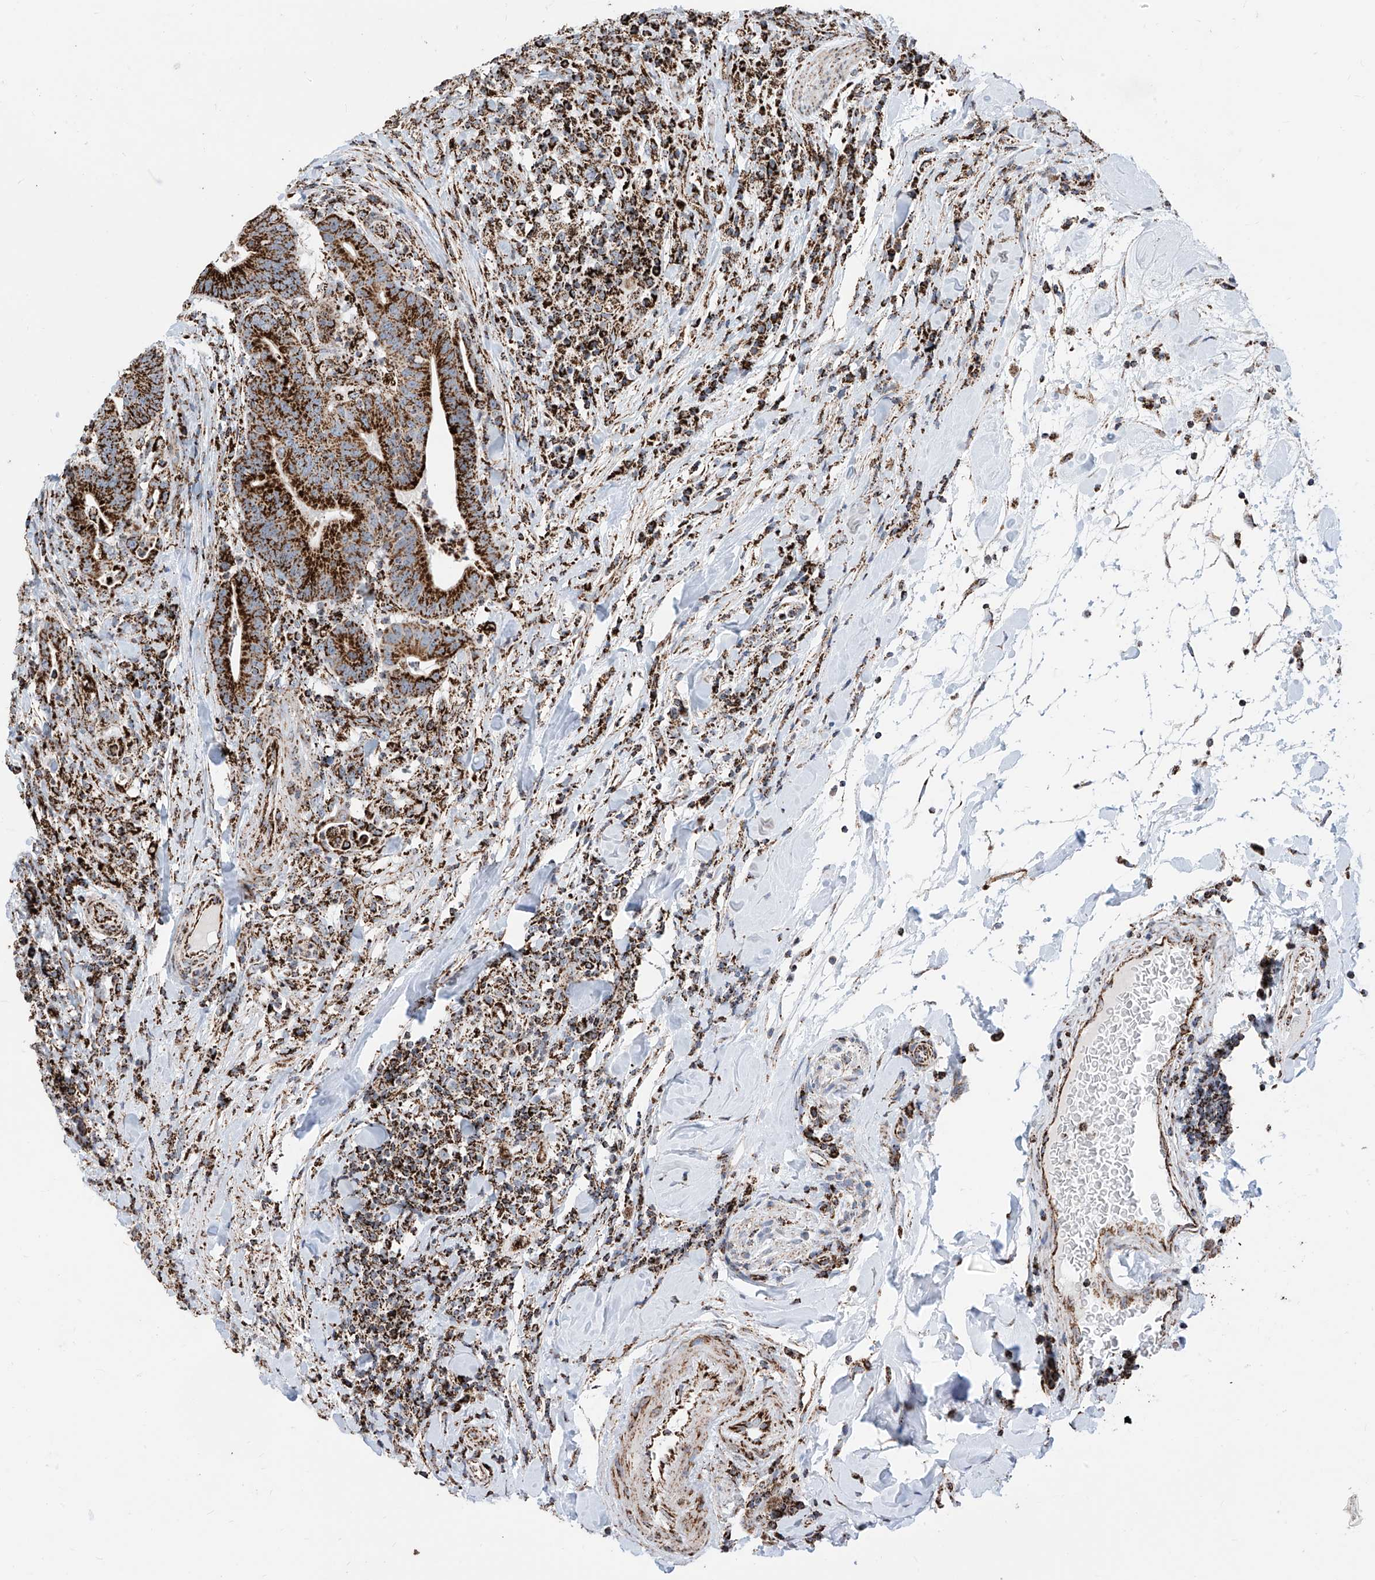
{"staining": {"intensity": "strong", "quantity": ">75%", "location": "cytoplasmic/membranous"}, "tissue": "colorectal cancer", "cell_type": "Tumor cells", "image_type": "cancer", "snomed": [{"axis": "morphology", "description": "Adenocarcinoma, NOS"}, {"axis": "topography", "description": "Colon"}], "caption": "This is an image of immunohistochemistry (IHC) staining of colorectal adenocarcinoma, which shows strong expression in the cytoplasmic/membranous of tumor cells.", "gene": "COX5B", "patient": {"sex": "female", "age": 66}}